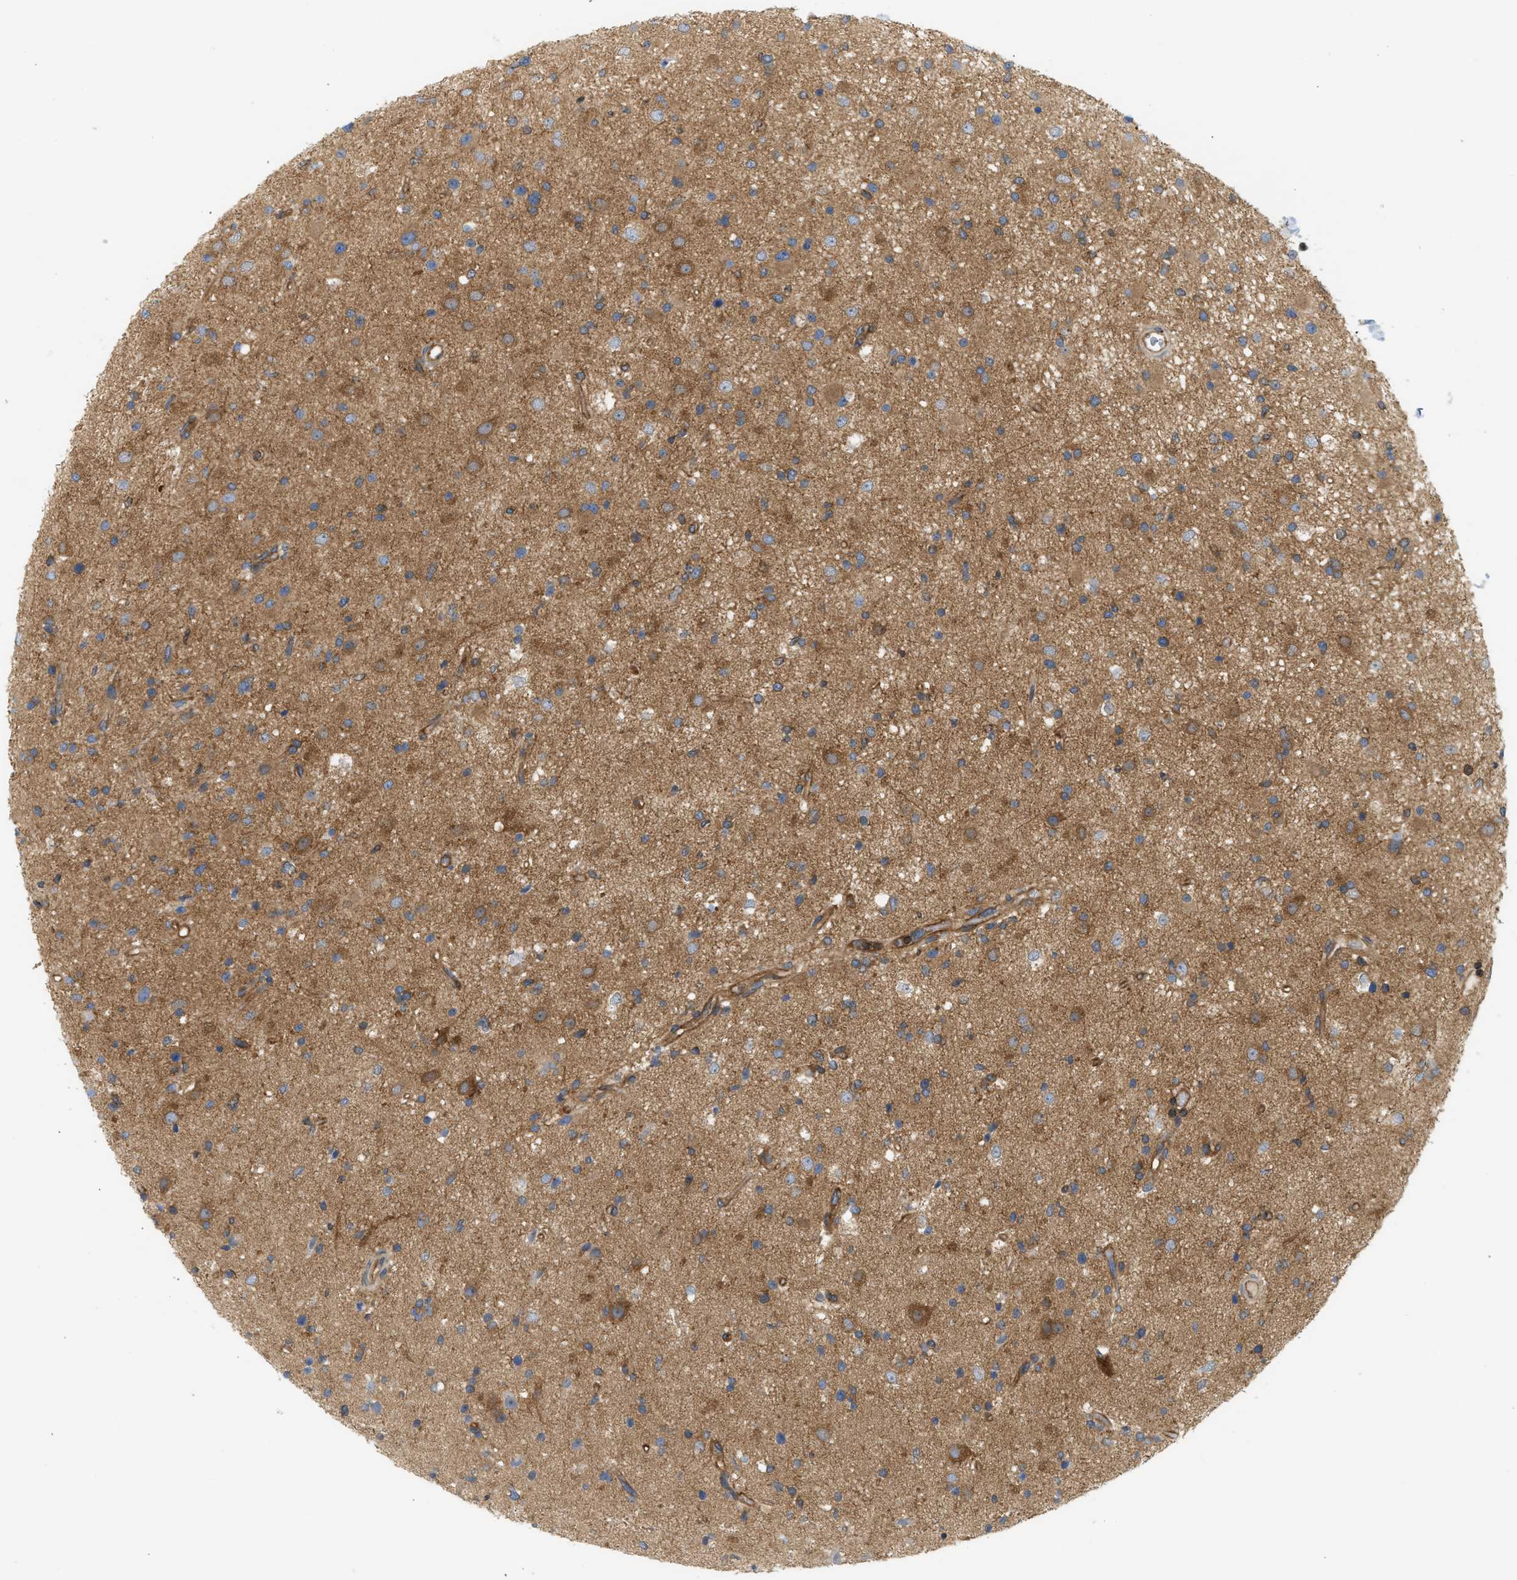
{"staining": {"intensity": "moderate", "quantity": ">75%", "location": "cytoplasmic/membranous"}, "tissue": "glioma", "cell_type": "Tumor cells", "image_type": "cancer", "snomed": [{"axis": "morphology", "description": "Glioma, malignant, High grade"}, {"axis": "topography", "description": "Brain"}], "caption": "IHC of glioma displays medium levels of moderate cytoplasmic/membranous staining in approximately >75% of tumor cells. (DAB (3,3'-diaminobenzidine) IHC with brightfield microscopy, high magnification).", "gene": "STRN", "patient": {"sex": "male", "age": 33}}